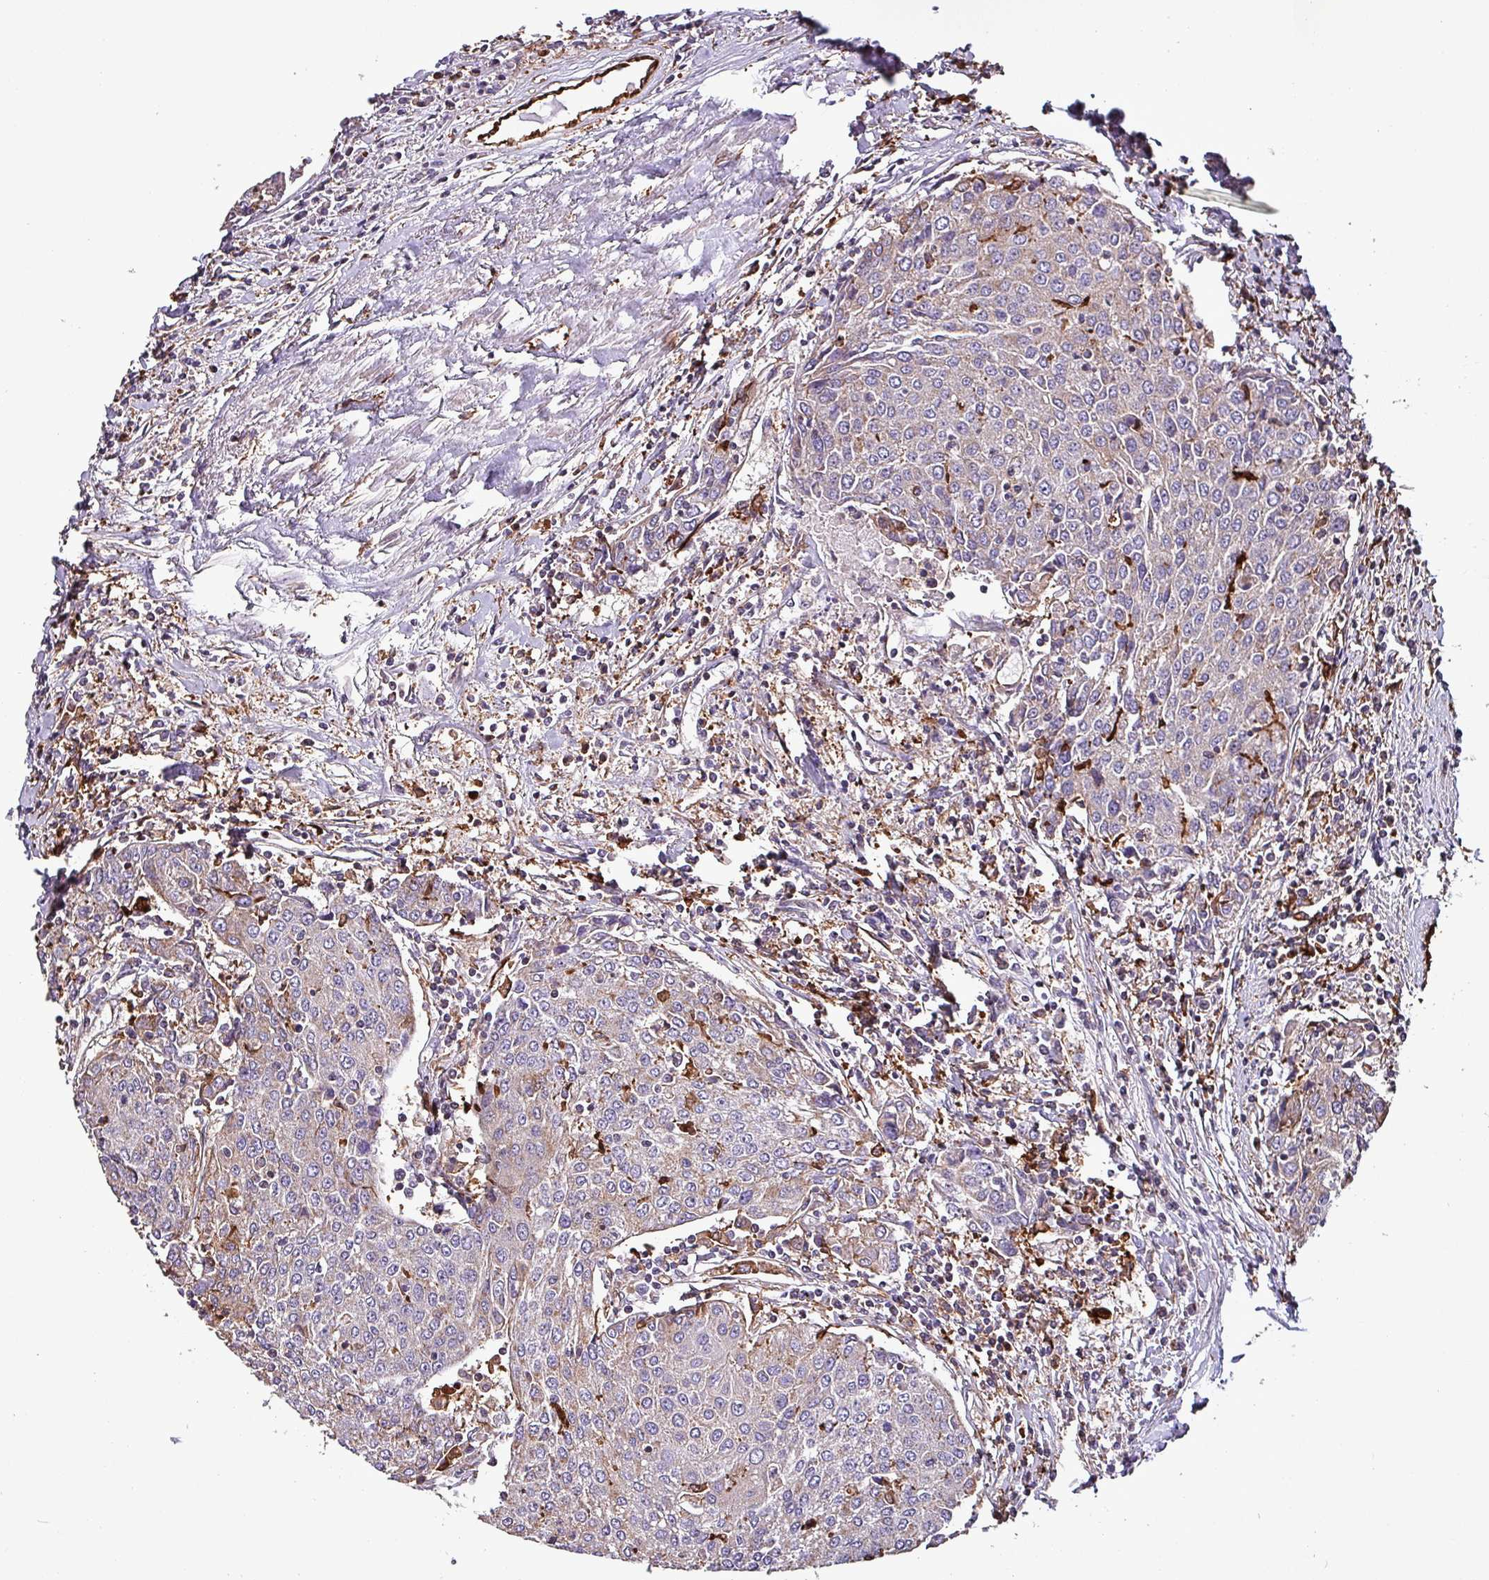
{"staining": {"intensity": "negative", "quantity": "none", "location": "none"}, "tissue": "urothelial cancer", "cell_type": "Tumor cells", "image_type": "cancer", "snomed": [{"axis": "morphology", "description": "Urothelial carcinoma, High grade"}, {"axis": "topography", "description": "Urinary bladder"}], "caption": "Immunohistochemical staining of human high-grade urothelial carcinoma reveals no significant positivity in tumor cells. The staining was performed using DAB (3,3'-diaminobenzidine) to visualize the protein expression in brown, while the nuclei were stained in blue with hematoxylin (Magnification: 20x).", "gene": "SCIN", "patient": {"sex": "female", "age": 85}}